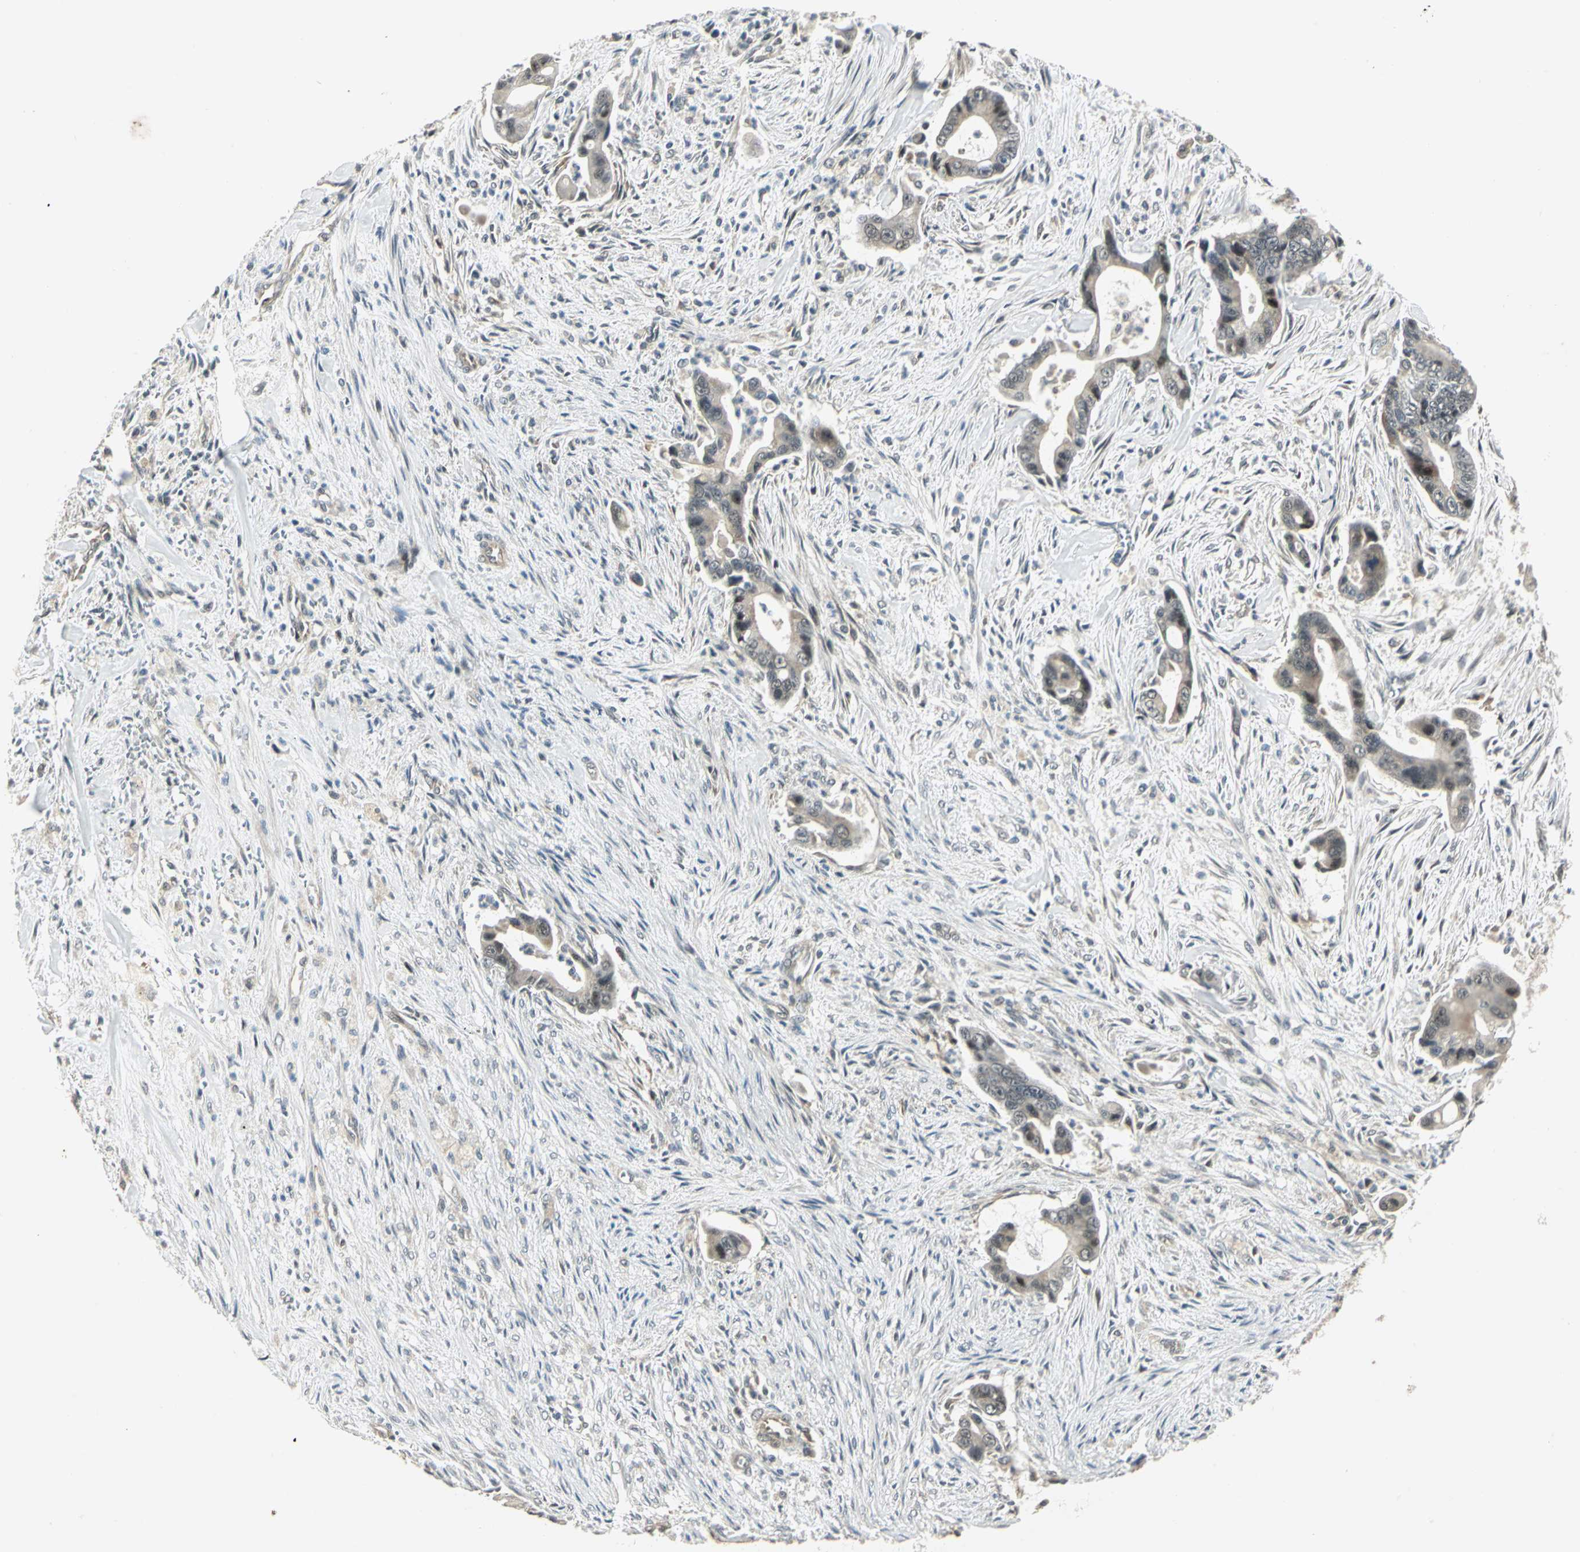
{"staining": {"intensity": "weak", "quantity": "25%-75%", "location": "cytoplasmic/membranous,nuclear"}, "tissue": "liver cancer", "cell_type": "Tumor cells", "image_type": "cancer", "snomed": [{"axis": "morphology", "description": "Cholangiocarcinoma"}, {"axis": "topography", "description": "Liver"}], "caption": "Immunohistochemical staining of human liver cholangiocarcinoma demonstrates low levels of weak cytoplasmic/membranous and nuclear positivity in about 25%-75% of tumor cells. (Brightfield microscopy of DAB IHC at high magnification).", "gene": "PLAGL2", "patient": {"sex": "female", "age": 55}}